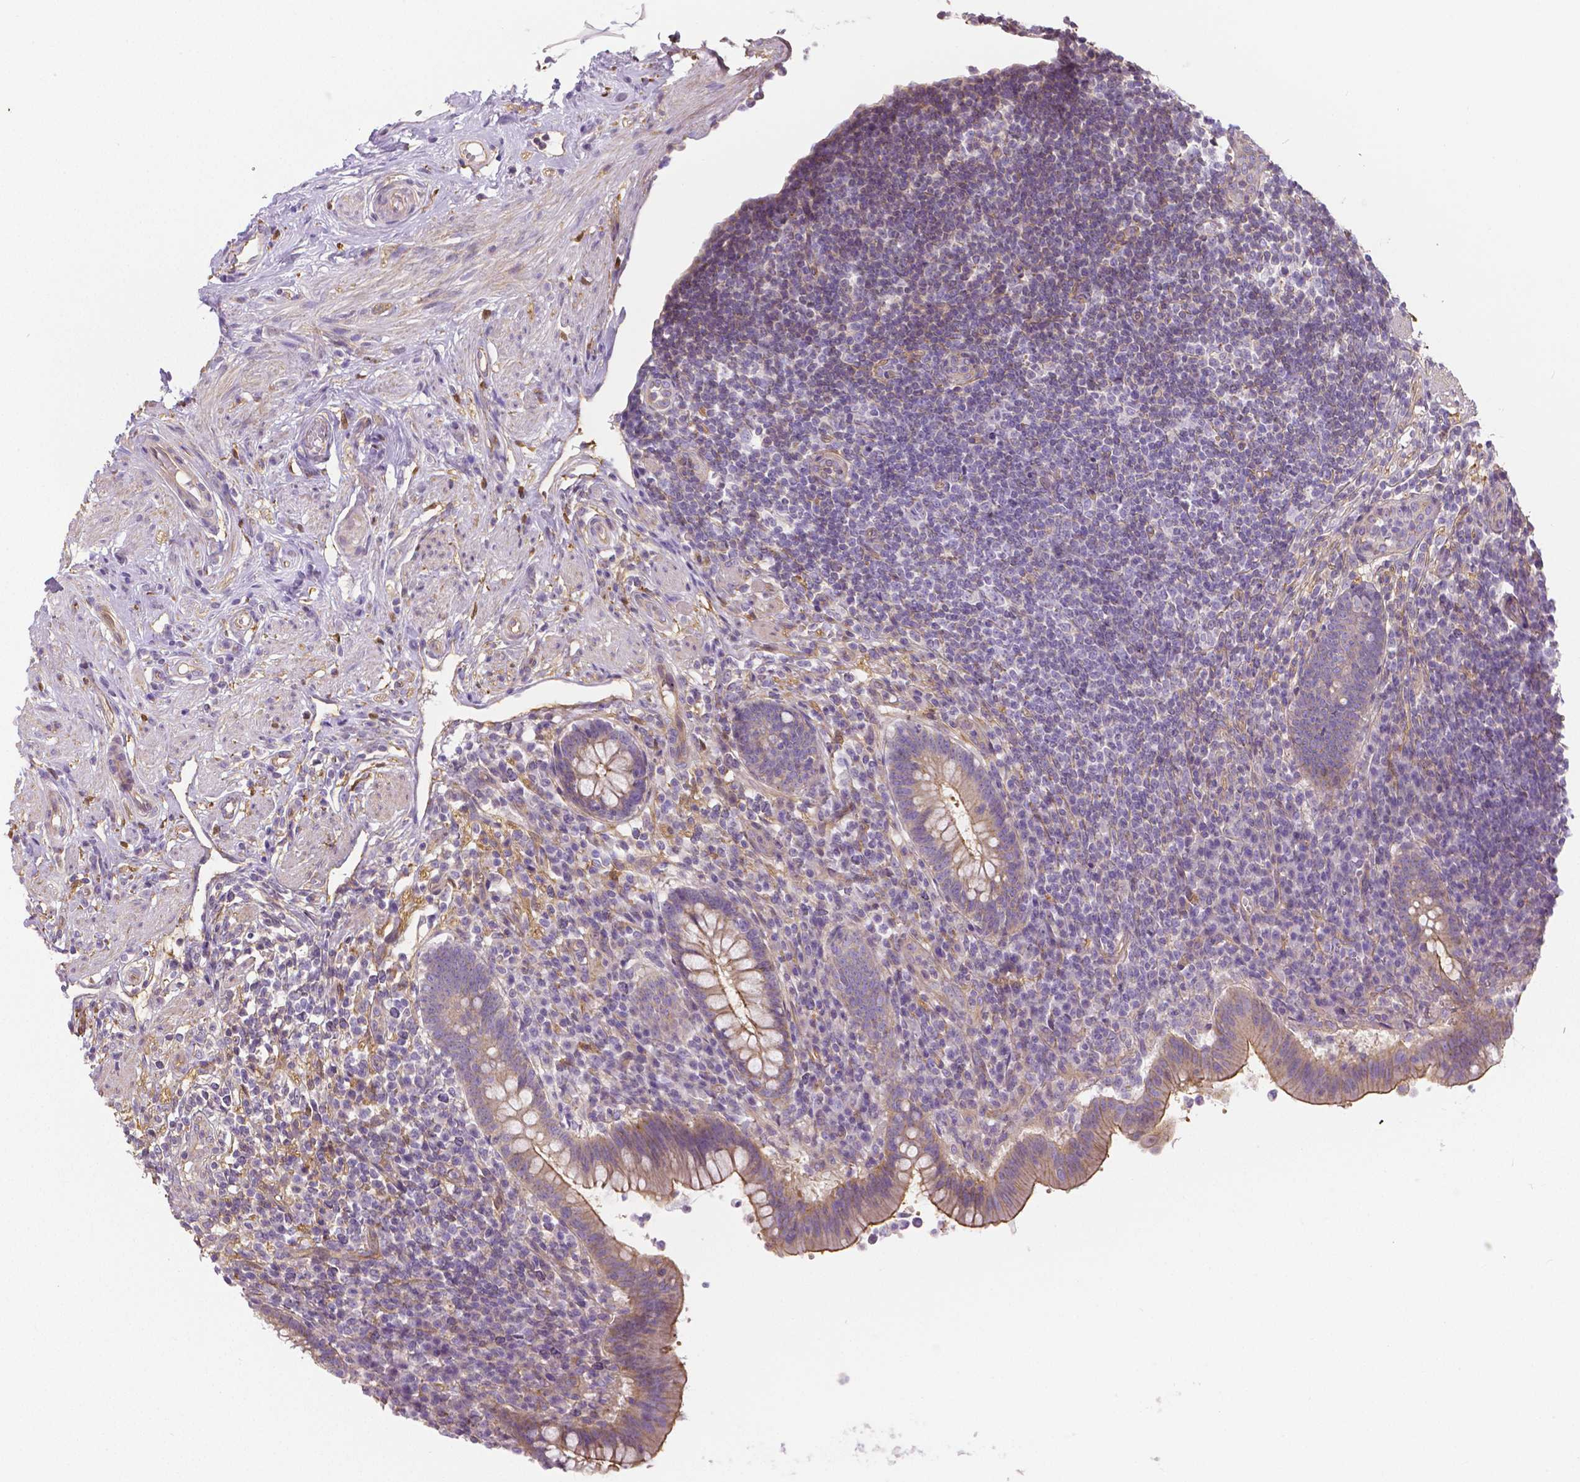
{"staining": {"intensity": "moderate", "quantity": "25%-75%", "location": "cytoplasmic/membranous"}, "tissue": "appendix", "cell_type": "Glandular cells", "image_type": "normal", "snomed": [{"axis": "morphology", "description": "Normal tissue, NOS"}, {"axis": "topography", "description": "Appendix"}], "caption": "Immunohistochemical staining of normal appendix reveals 25%-75% levels of moderate cytoplasmic/membranous protein expression in about 25%-75% of glandular cells. (DAB IHC, brown staining for protein, blue staining for nuclei).", "gene": "CRMP1", "patient": {"sex": "female", "age": 56}}